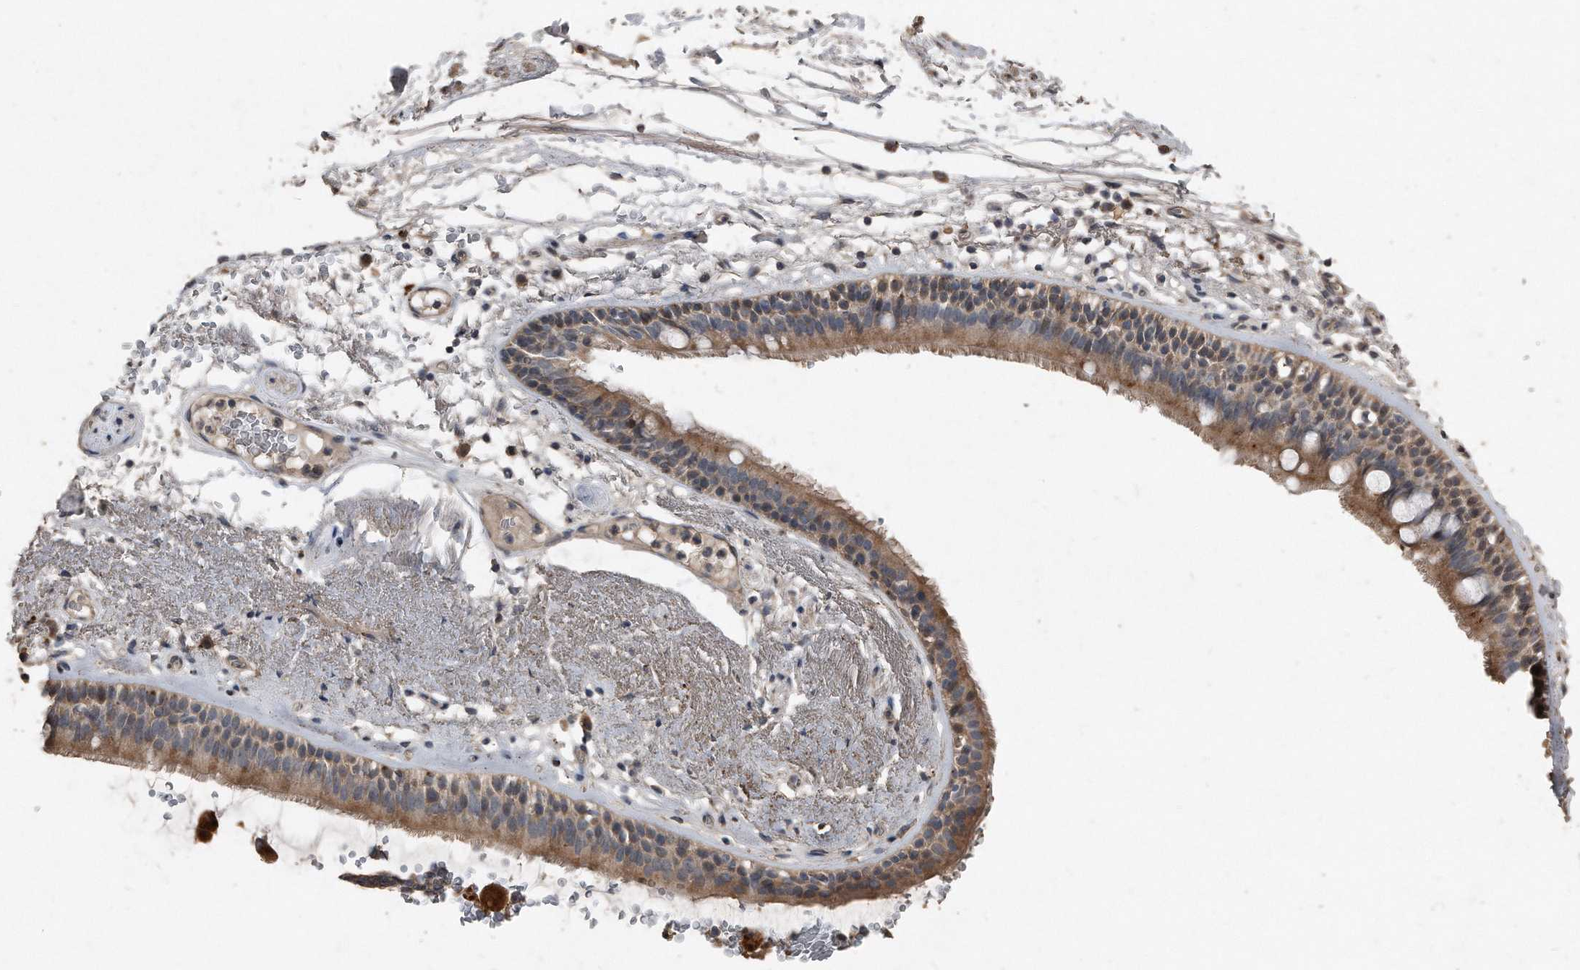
{"staining": {"intensity": "moderate", "quantity": ">75%", "location": "cytoplasmic/membranous"}, "tissue": "adipose tissue", "cell_type": "Adipocytes", "image_type": "normal", "snomed": [{"axis": "morphology", "description": "Normal tissue, NOS"}, {"axis": "topography", "description": "Cartilage tissue"}], "caption": "Approximately >75% of adipocytes in benign adipose tissue demonstrate moderate cytoplasmic/membranous protein staining as visualized by brown immunohistochemical staining.", "gene": "ANKRD10", "patient": {"sex": "female", "age": 63}}